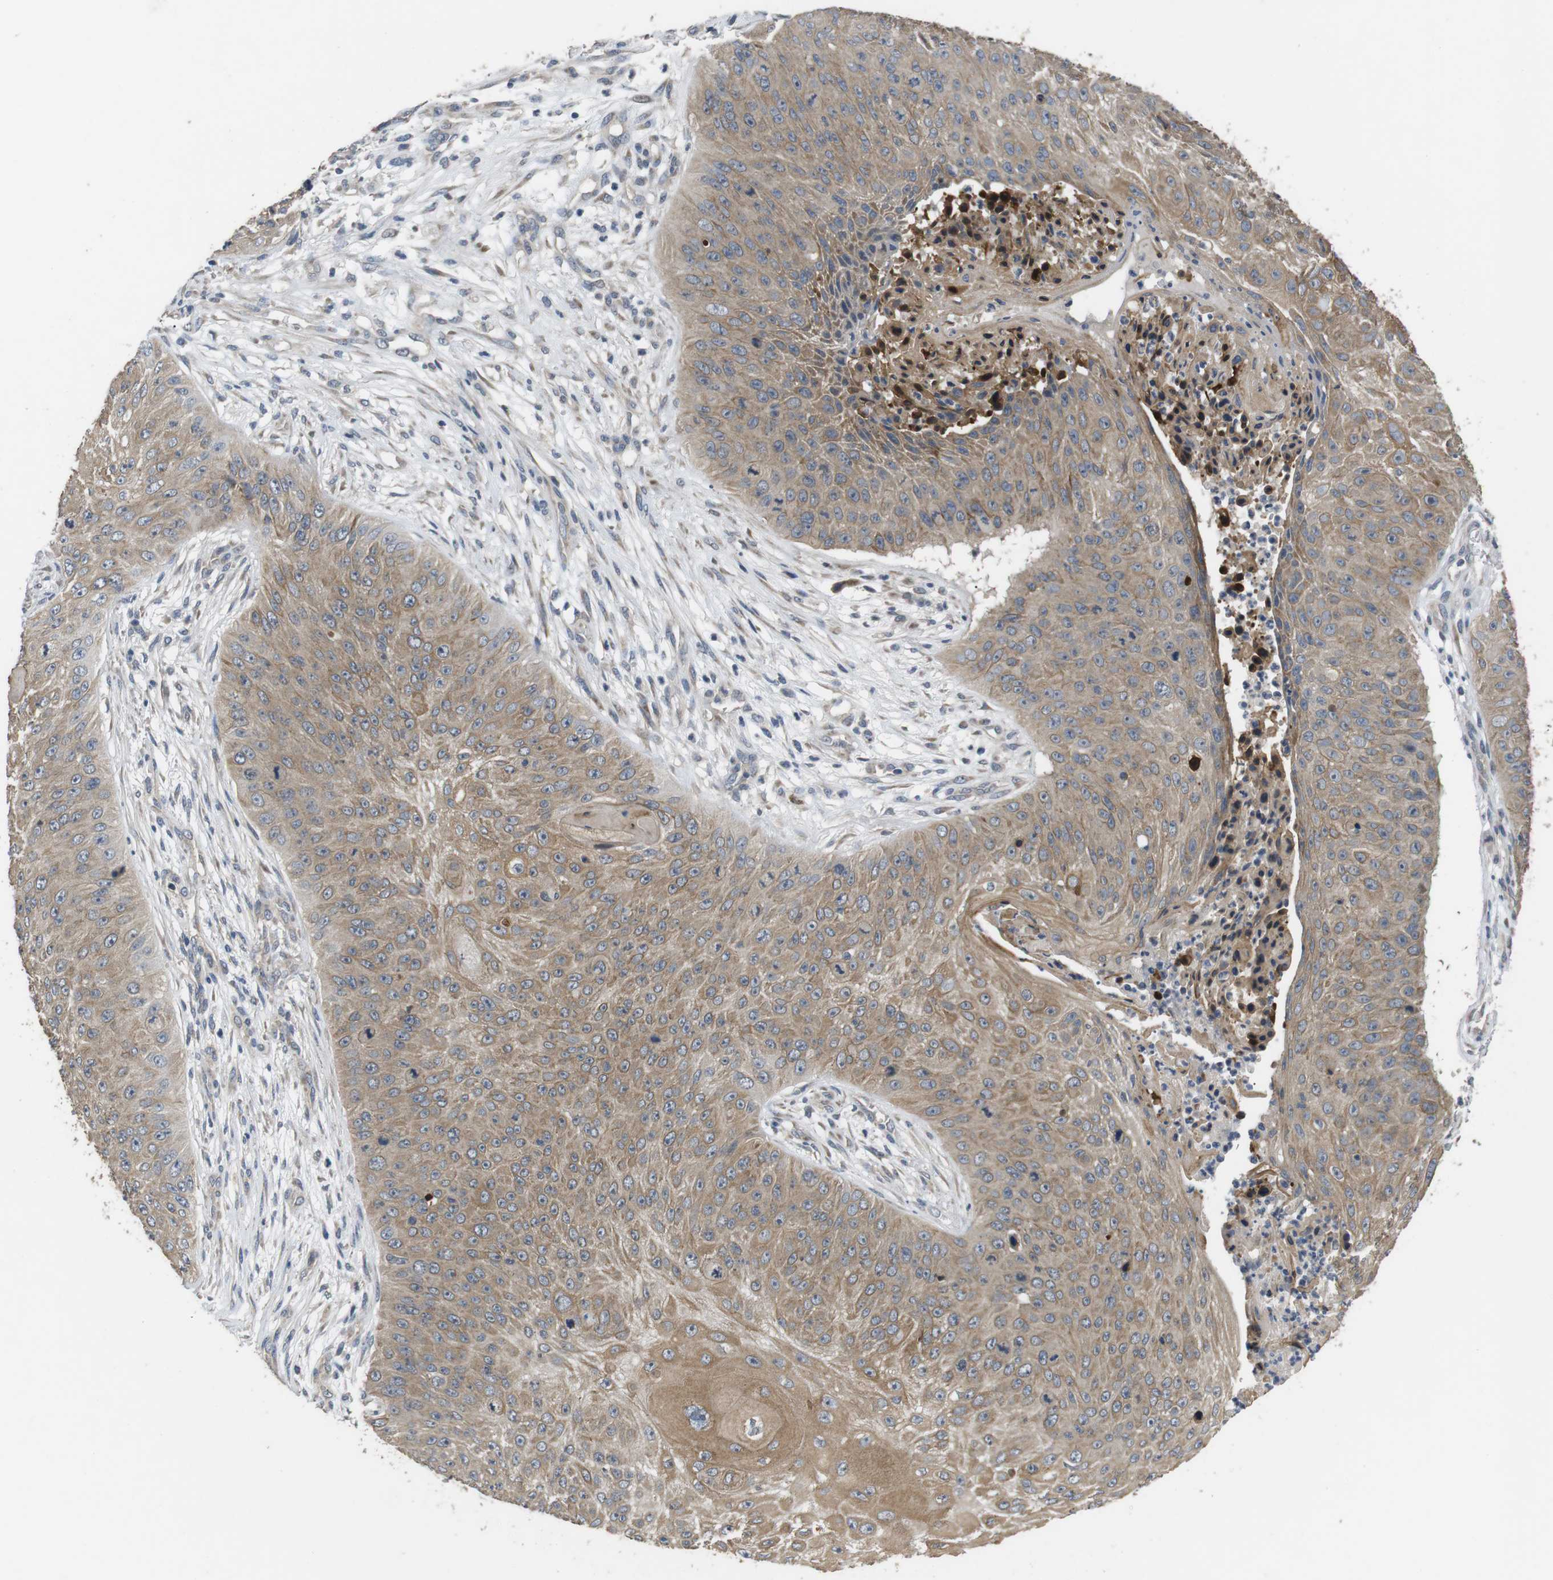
{"staining": {"intensity": "weak", "quantity": ">75%", "location": "cytoplasmic/membranous"}, "tissue": "skin cancer", "cell_type": "Tumor cells", "image_type": "cancer", "snomed": [{"axis": "morphology", "description": "Squamous cell carcinoma, NOS"}, {"axis": "topography", "description": "Skin"}], "caption": "Protein staining of skin cancer (squamous cell carcinoma) tissue demonstrates weak cytoplasmic/membranous staining in about >75% of tumor cells.", "gene": "ADGRL3", "patient": {"sex": "female", "age": 80}}